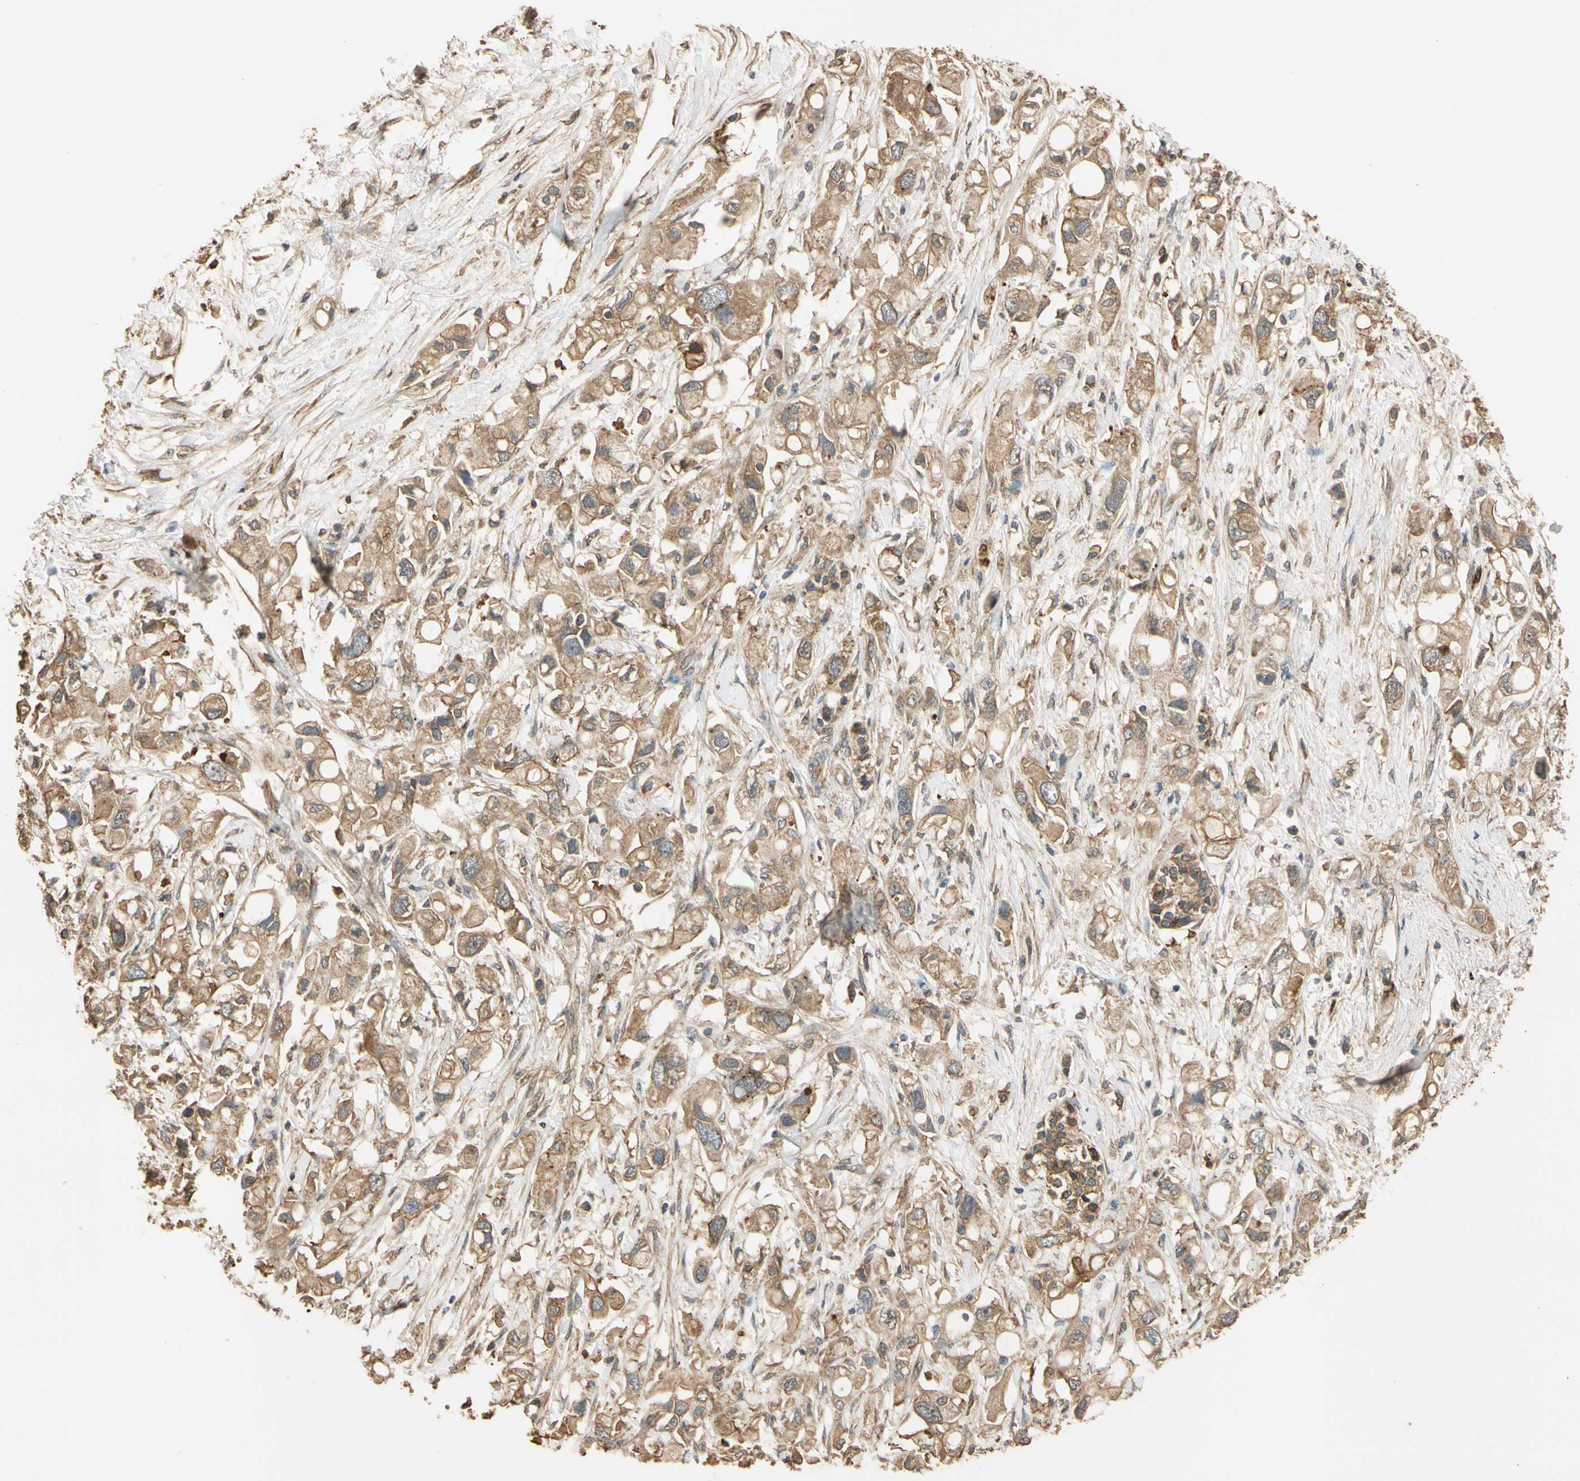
{"staining": {"intensity": "moderate", "quantity": ">75%", "location": "cytoplasmic/membranous"}, "tissue": "pancreatic cancer", "cell_type": "Tumor cells", "image_type": "cancer", "snomed": [{"axis": "morphology", "description": "Adenocarcinoma, NOS"}, {"axis": "topography", "description": "Pancreas"}], "caption": "IHC of adenocarcinoma (pancreatic) displays medium levels of moderate cytoplasmic/membranous positivity in approximately >75% of tumor cells.", "gene": "MGRN1", "patient": {"sex": "female", "age": 56}}